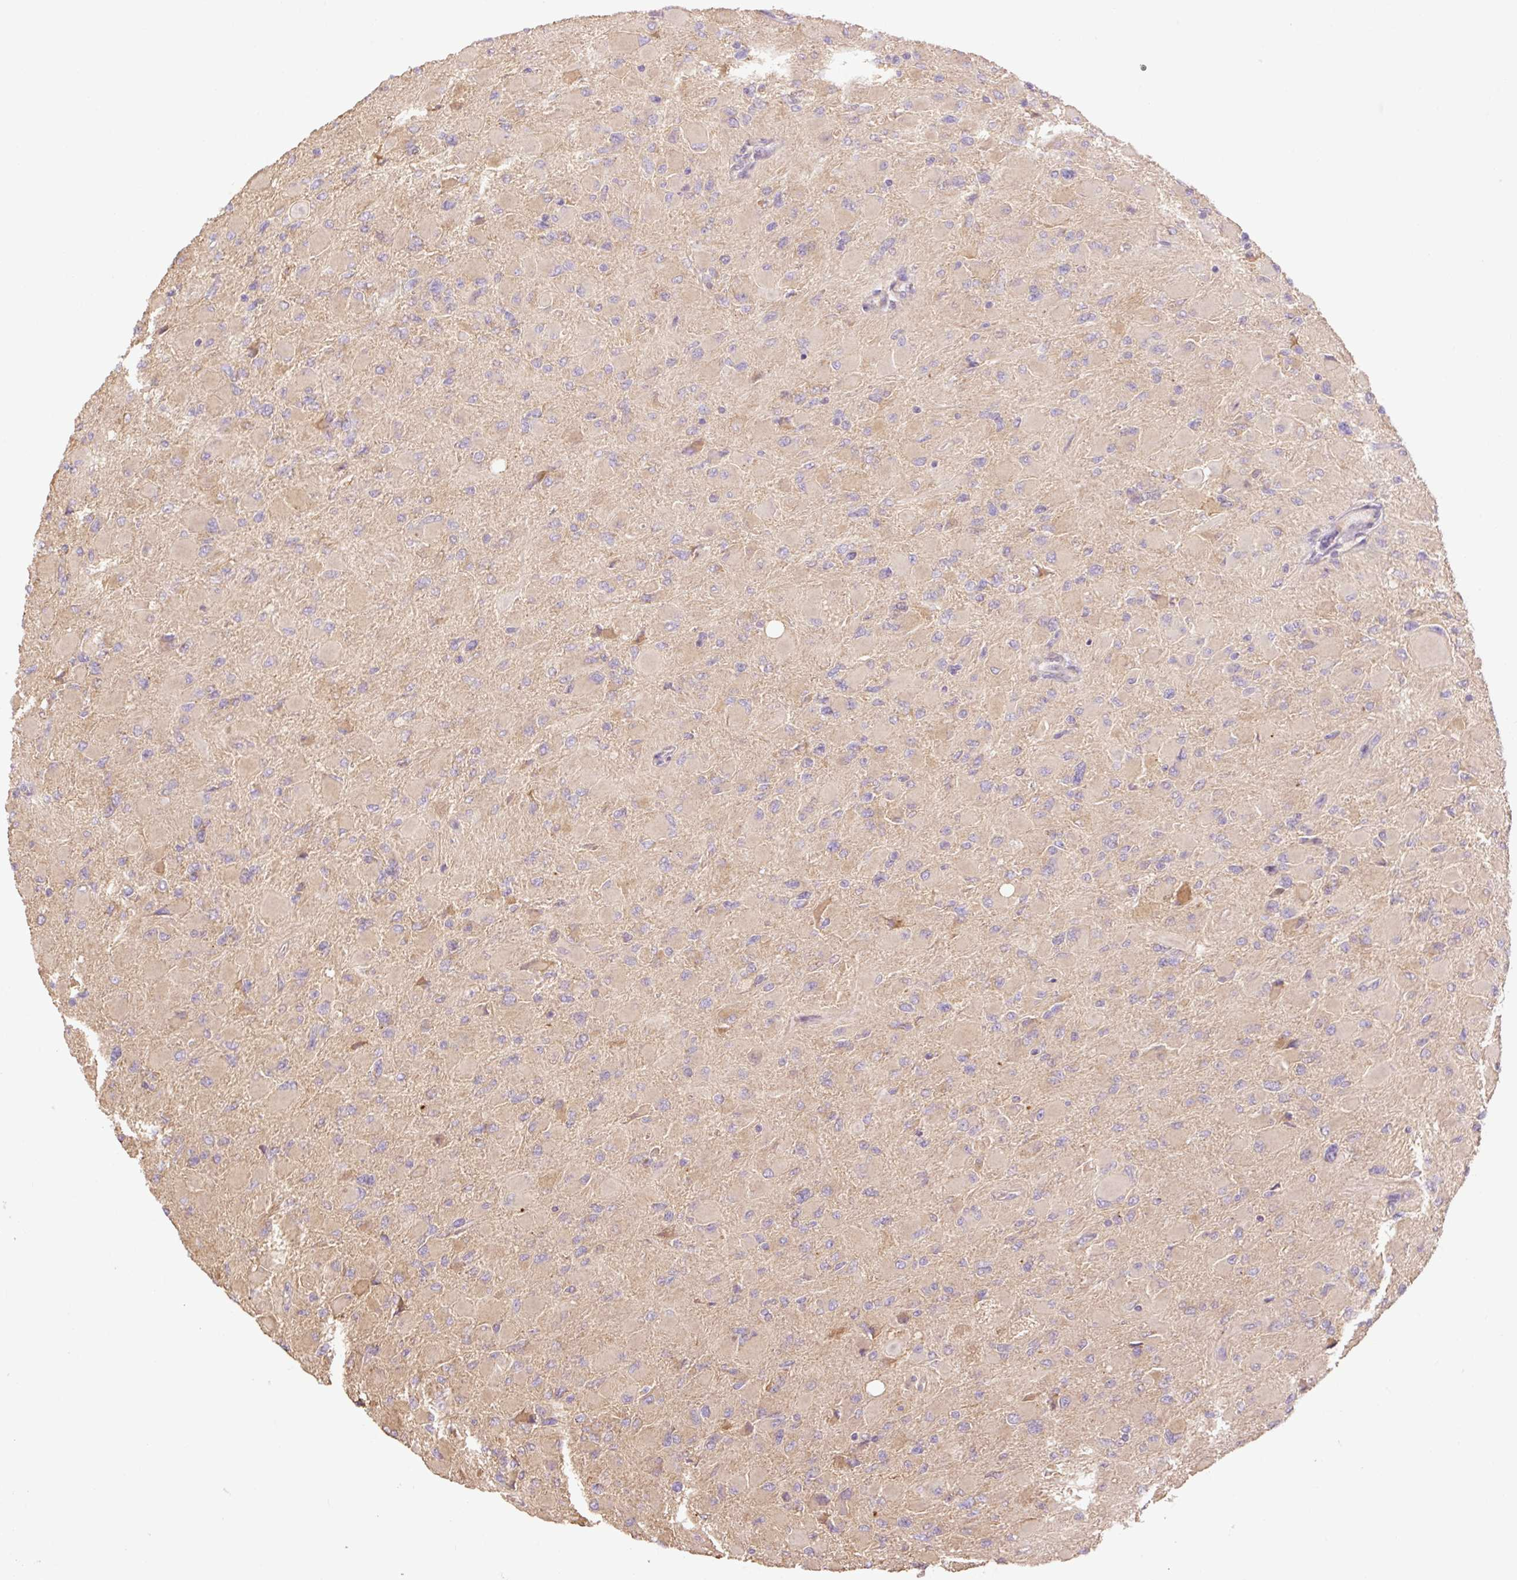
{"staining": {"intensity": "negative", "quantity": "none", "location": "none"}, "tissue": "glioma", "cell_type": "Tumor cells", "image_type": "cancer", "snomed": [{"axis": "morphology", "description": "Glioma, malignant, High grade"}, {"axis": "topography", "description": "Cerebral cortex"}], "caption": "This is an IHC photomicrograph of human glioma. There is no staining in tumor cells.", "gene": "DESI1", "patient": {"sex": "female", "age": 36}}